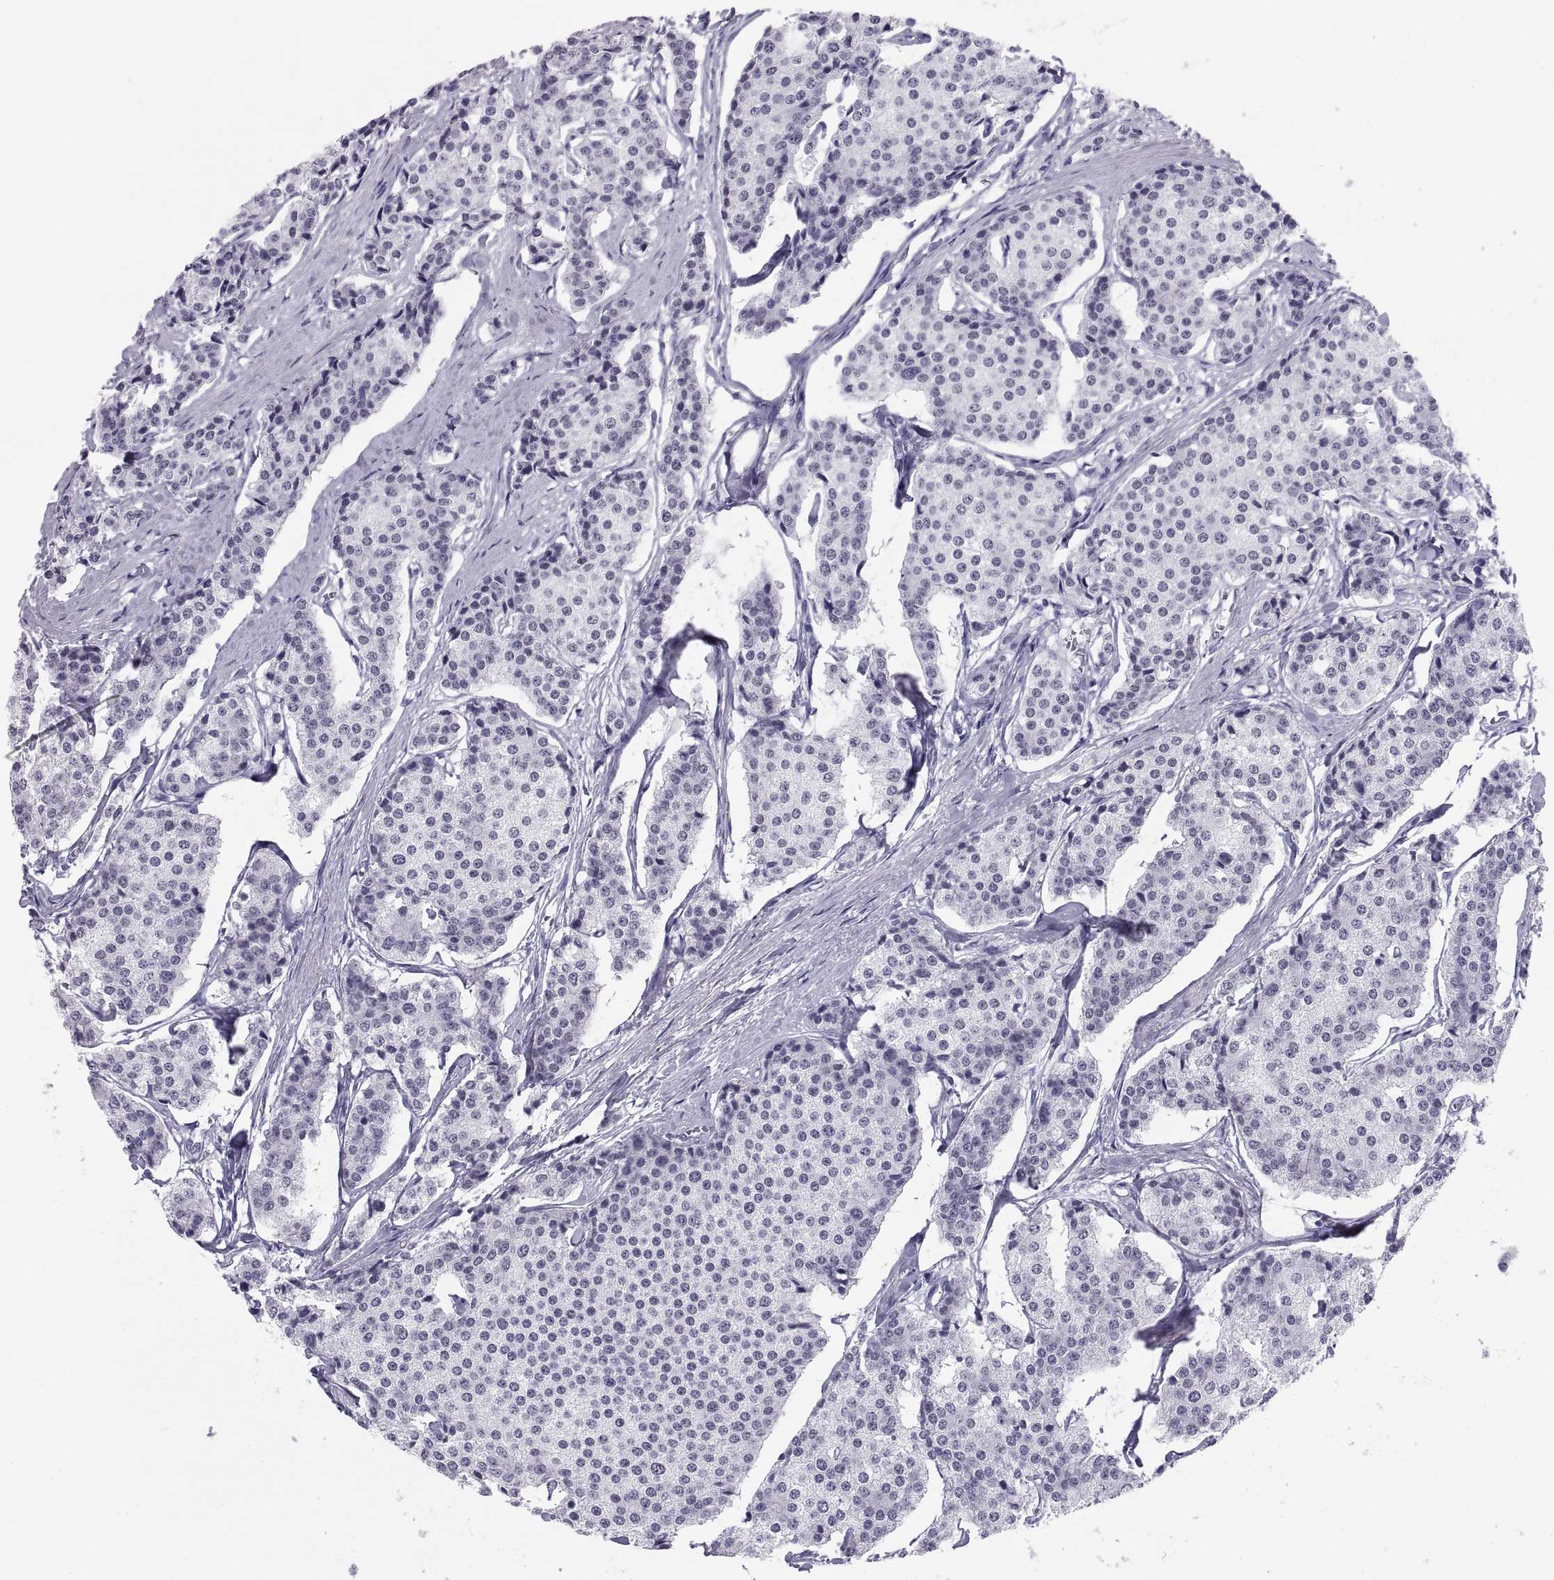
{"staining": {"intensity": "negative", "quantity": "none", "location": "none"}, "tissue": "carcinoid", "cell_type": "Tumor cells", "image_type": "cancer", "snomed": [{"axis": "morphology", "description": "Carcinoid, malignant, NOS"}, {"axis": "topography", "description": "Small intestine"}], "caption": "A high-resolution histopathology image shows immunohistochemistry staining of carcinoid, which displays no significant positivity in tumor cells. (Stains: DAB (3,3'-diaminobenzidine) immunohistochemistry (IHC) with hematoxylin counter stain, Microscopy: brightfield microscopy at high magnification).", "gene": "NEUROD6", "patient": {"sex": "female", "age": 65}}